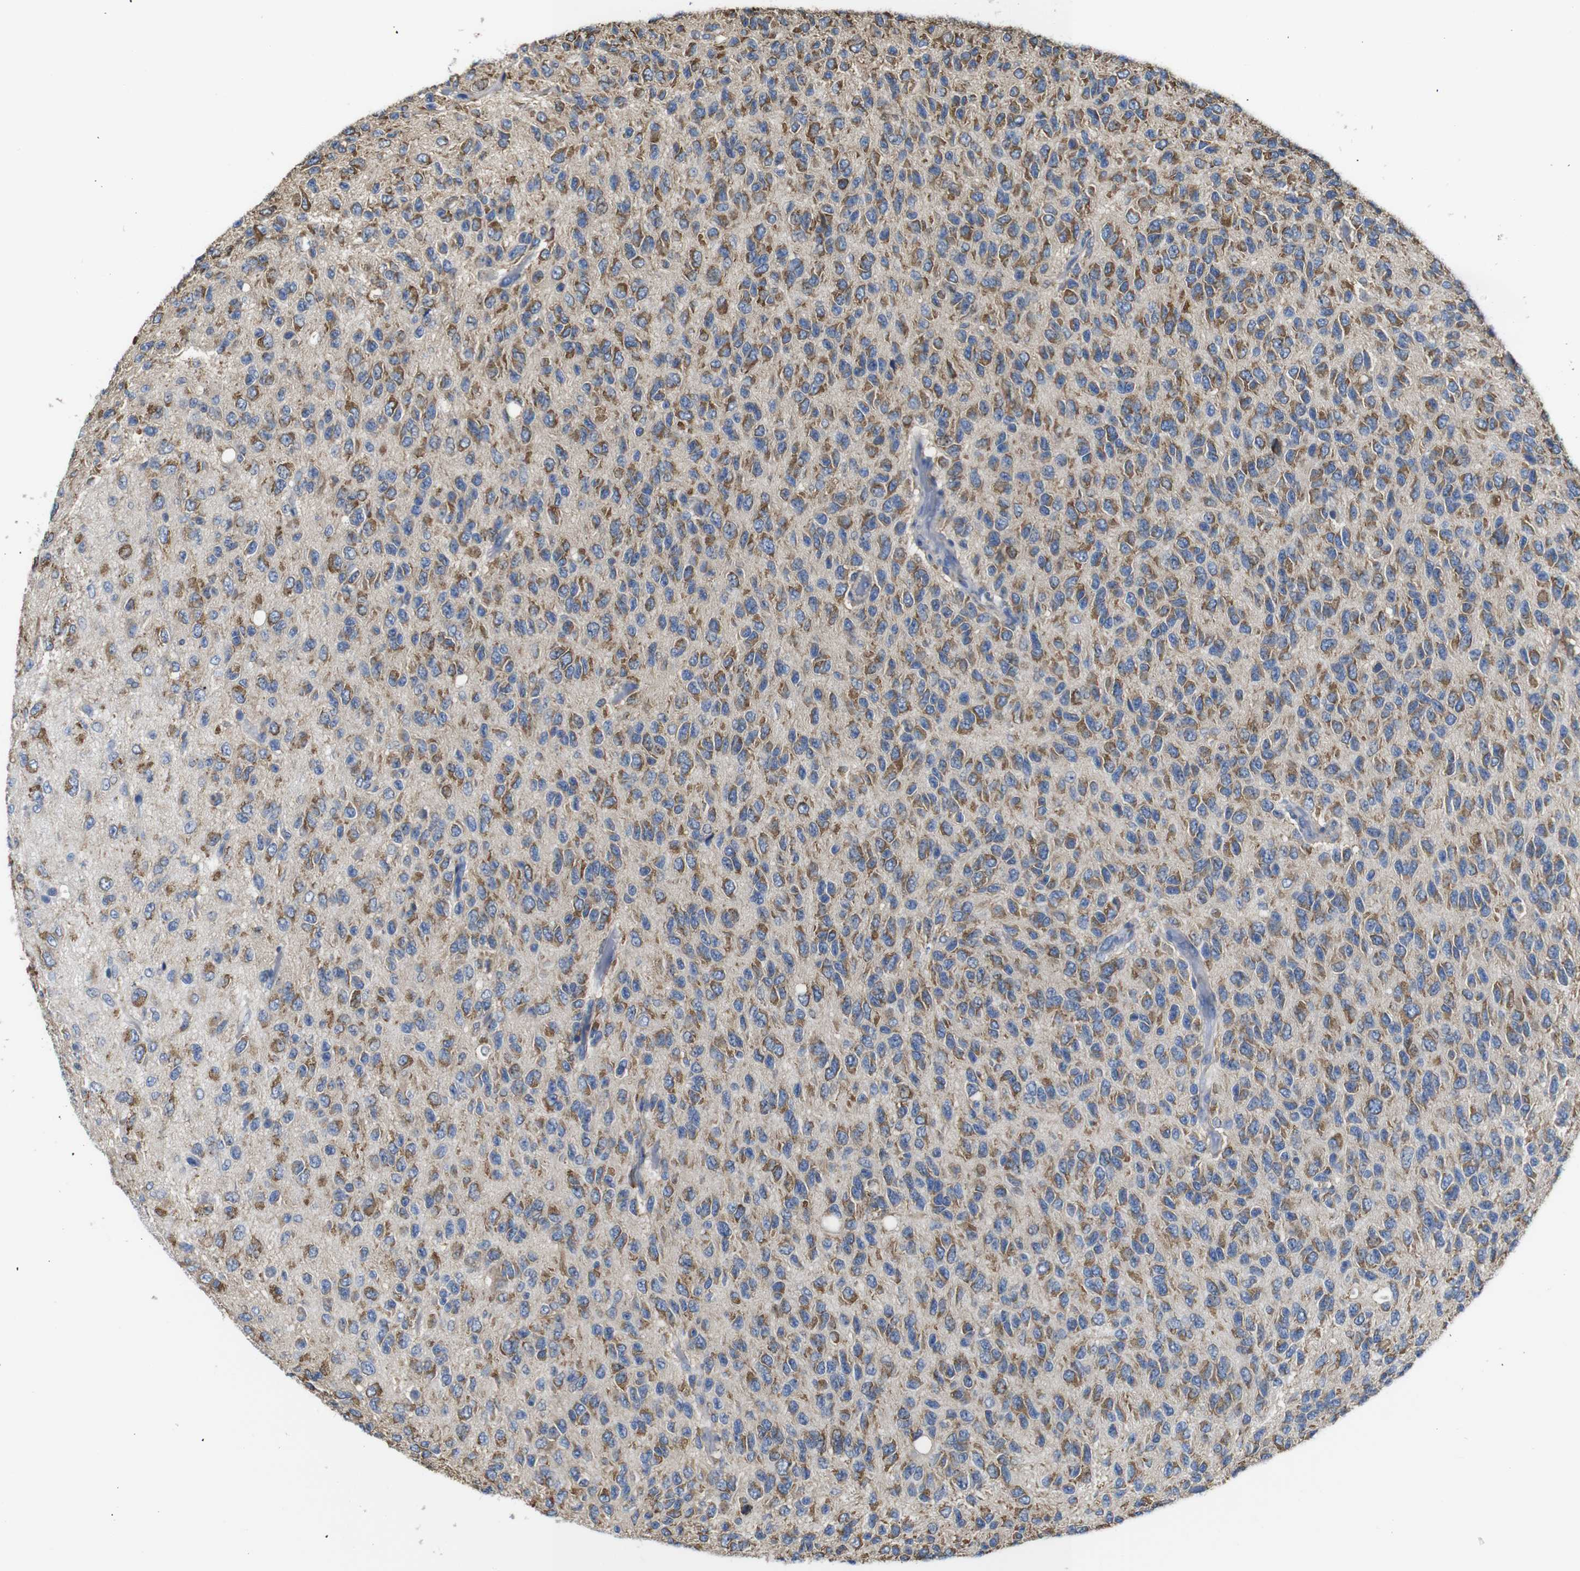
{"staining": {"intensity": "moderate", "quantity": ">75%", "location": "cytoplasmic/membranous"}, "tissue": "glioma", "cell_type": "Tumor cells", "image_type": "cancer", "snomed": [{"axis": "morphology", "description": "Glioma, malignant, High grade"}, {"axis": "topography", "description": "pancreas cauda"}], "caption": "About >75% of tumor cells in human glioma exhibit moderate cytoplasmic/membranous protein positivity as visualized by brown immunohistochemical staining.", "gene": "PPIB", "patient": {"sex": "male", "age": 60}}